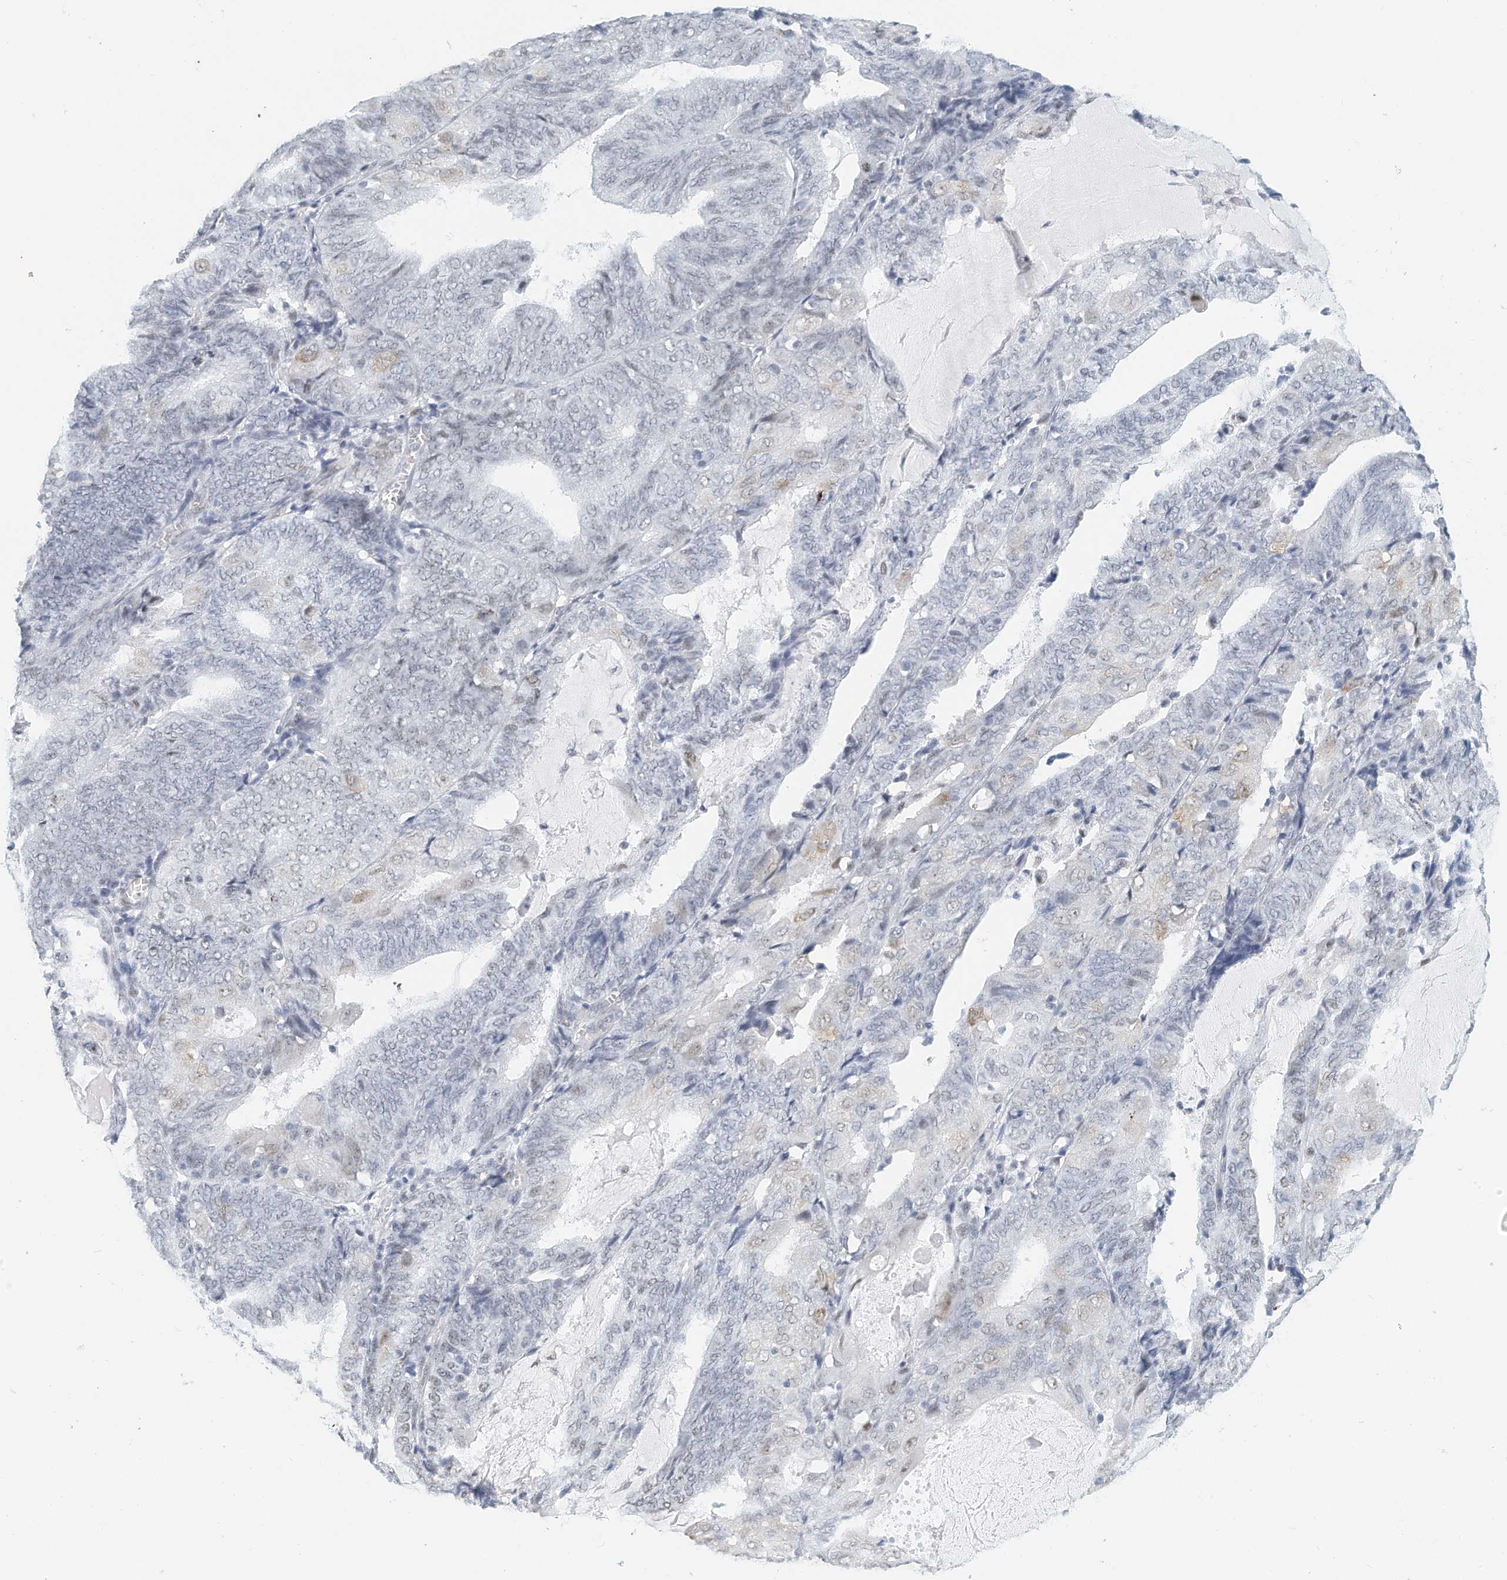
{"staining": {"intensity": "weak", "quantity": "<25%", "location": "nuclear"}, "tissue": "endometrial cancer", "cell_type": "Tumor cells", "image_type": "cancer", "snomed": [{"axis": "morphology", "description": "Adenocarcinoma, NOS"}, {"axis": "topography", "description": "Endometrium"}], "caption": "IHC of endometrial adenocarcinoma exhibits no expression in tumor cells.", "gene": "ARHGAP28", "patient": {"sex": "female", "age": 81}}